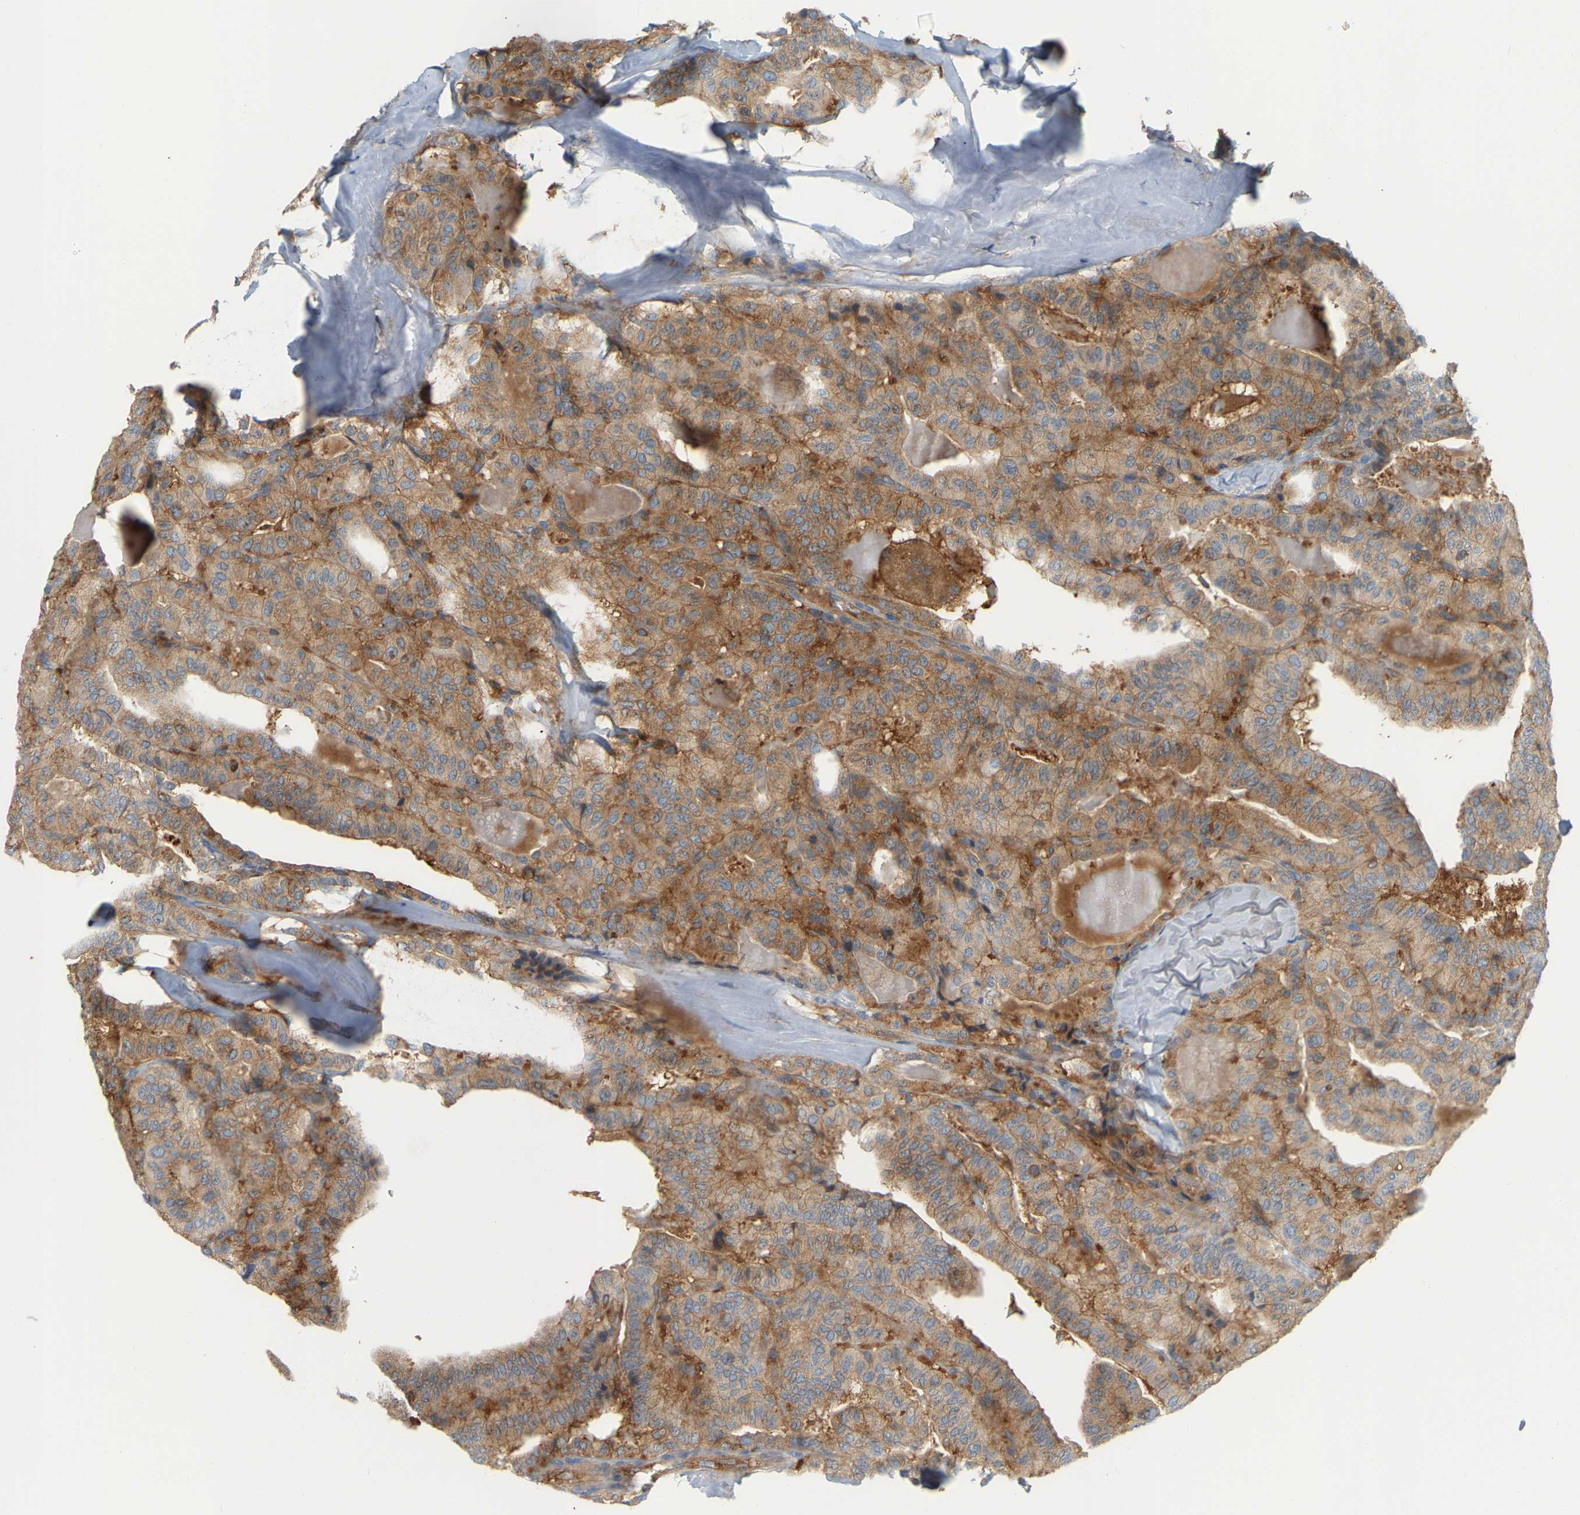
{"staining": {"intensity": "moderate", "quantity": "25%-75%", "location": "cytoplasmic/membranous"}, "tissue": "thyroid cancer", "cell_type": "Tumor cells", "image_type": "cancer", "snomed": [{"axis": "morphology", "description": "Papillary adenocarcinoma, NOS"}, {"axis": "topography", "description": "Thyroid gland"}], "caption": "Immunohistochemistry (DAB (3,3'-diaminobenzidine)) staining of human thyroid cancer shows moderate cytoplasmic/membranous protein positivity in about 25%-75% of tumor cells. (Stains: DAB in brown, nuclei in blue, Microscopy: brightfield microscopy at high magnification).", "gene": "AKAP13", "patient": {"sex": "male", "age": 77}}